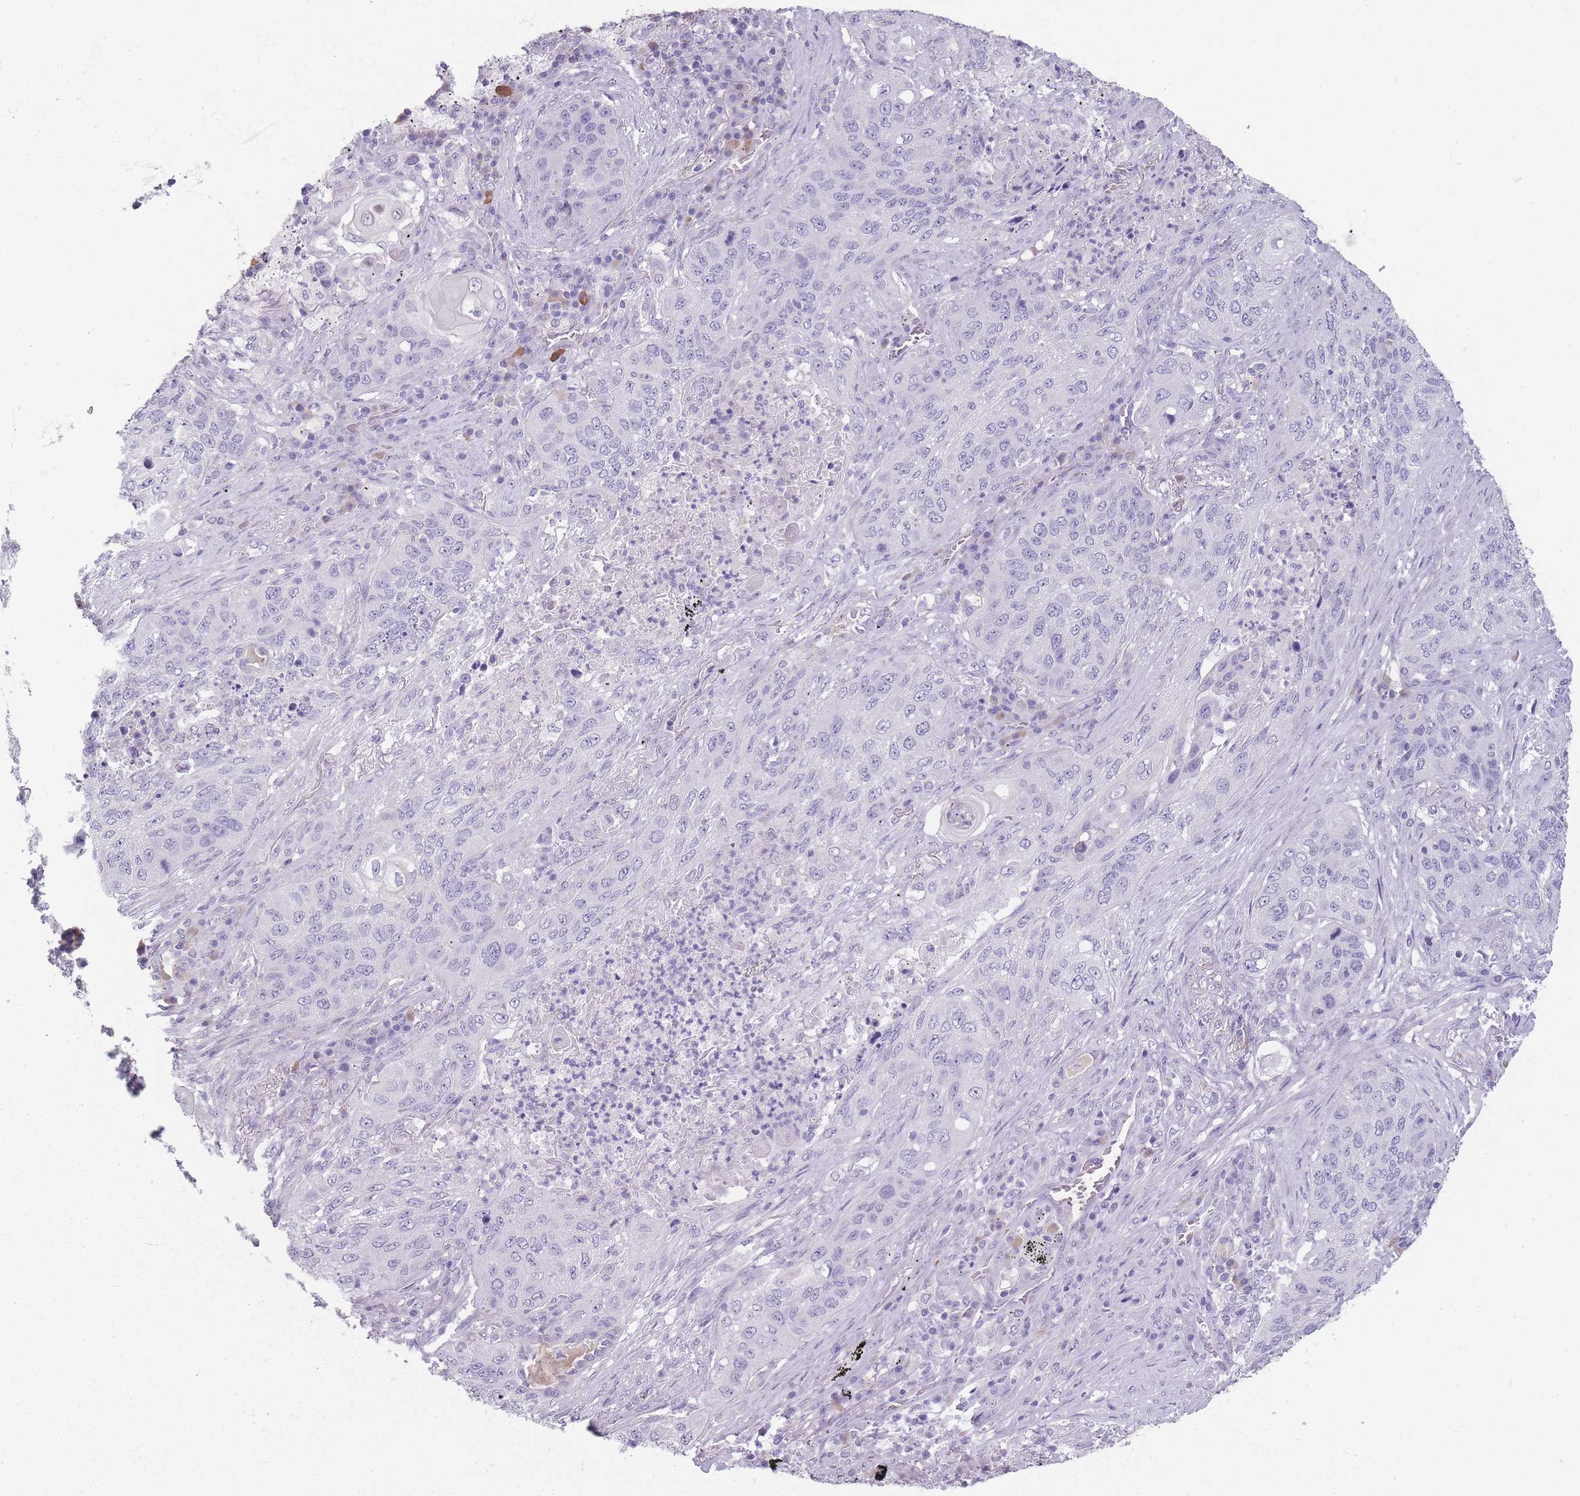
{"staining": {"intensity": "negative", "quantity": "none", "location": "none"}, "tissue": "lung cancer", "cell_type": "Tumor cells", "image_type": "cancer", "snomed": [{"axis": "morphology", "description": "Squamous cell carcinoma, NOS"}, {"axis": "topography", "description": "Lung"}], "caption": "A histopathology image of lung cancer stained for a protein reveals no brown staining in tumor cells.", "gene": "DCANP1", "patient": {"sex": "female", "age": 63}}